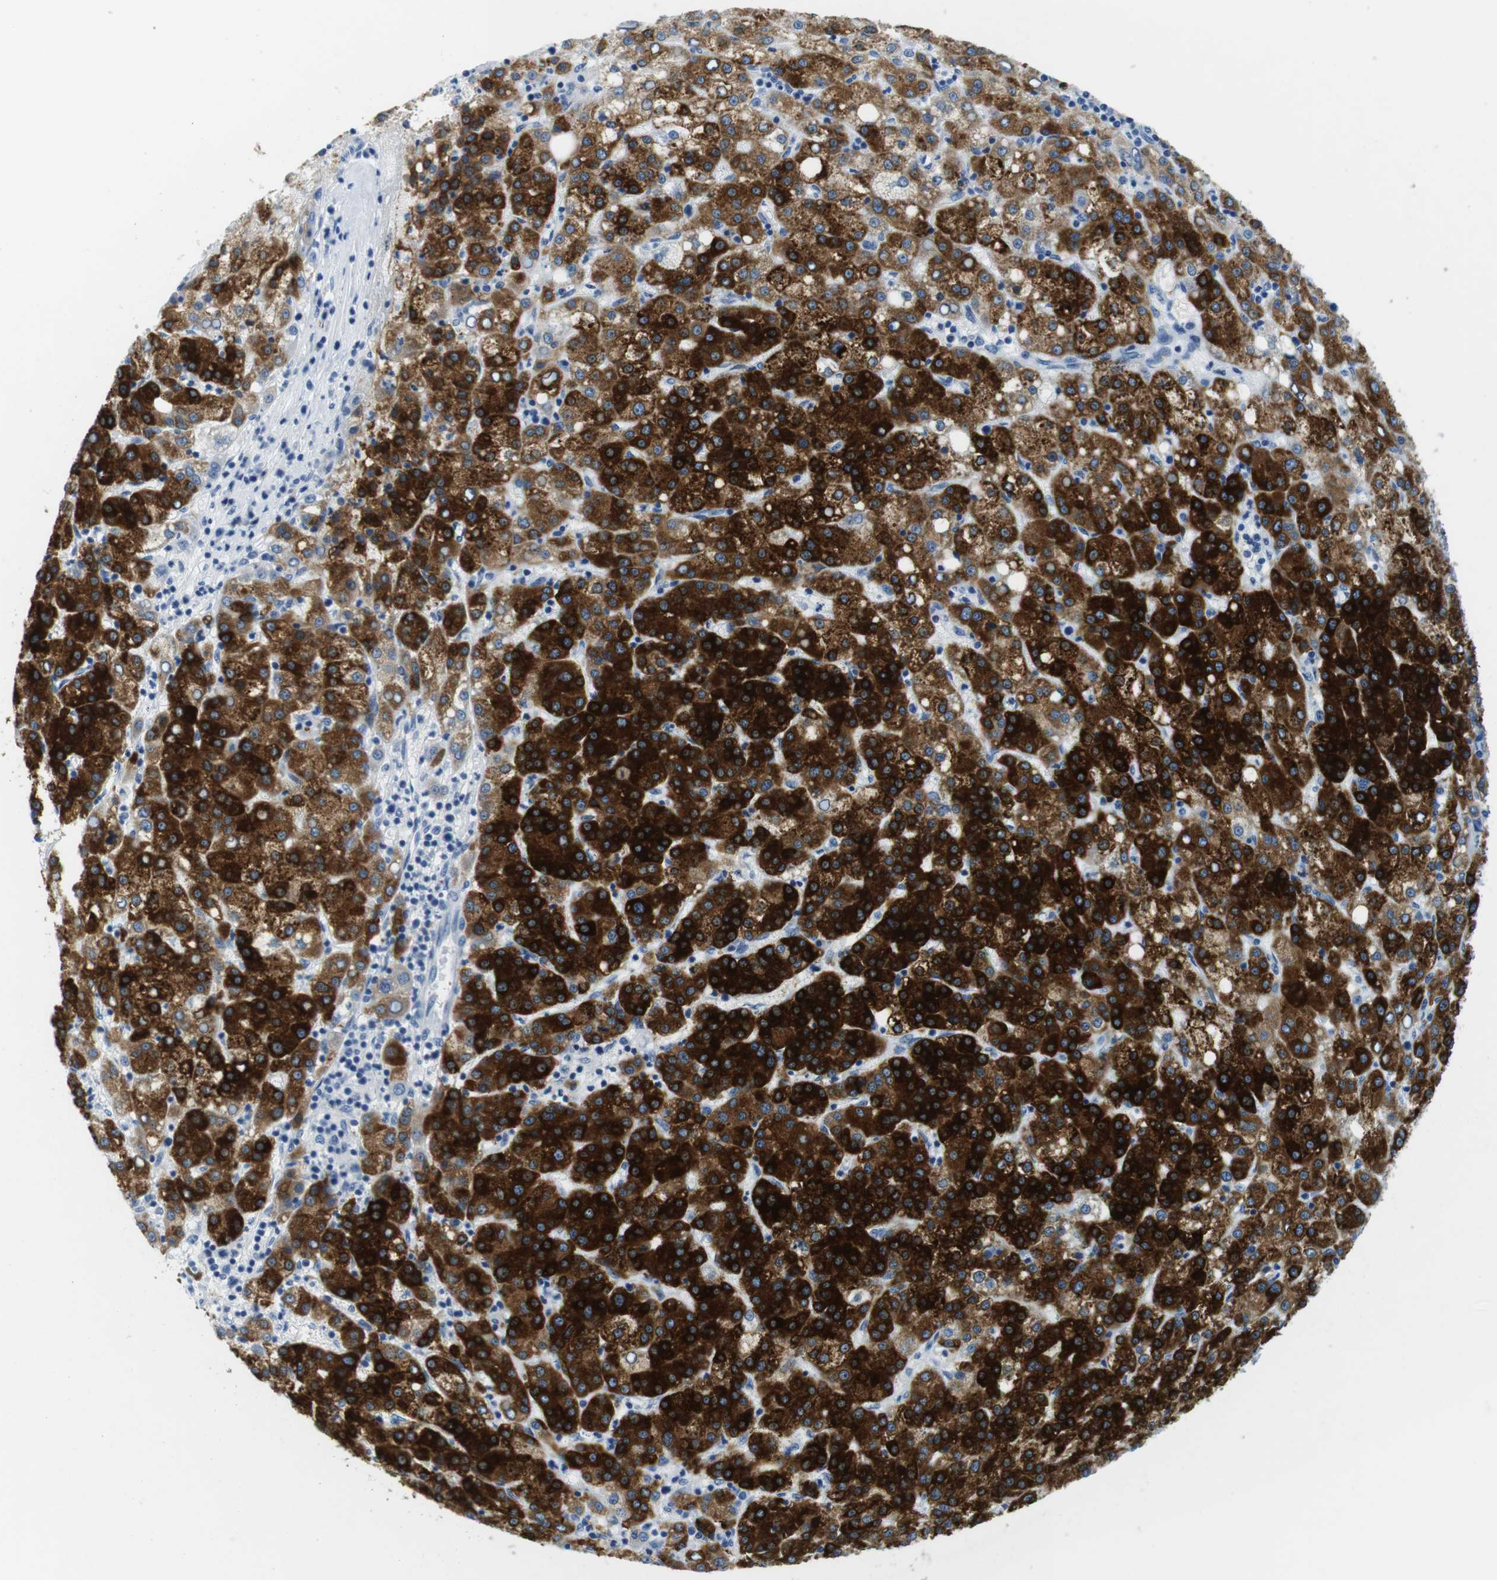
{"staining": {"intensity": "strong", "quantity": ">75%", "location": "cytoplasmic/membranous"}, "tissue": "liver cancer", "cell_type": "Tumor cells", "image_type": "cancer", "snomed": [{"axis": "morphology", "description": "Carcinoma, Hepatocellular, NOS"}, {"axis": "topography", "description": "Liver"}], "caption": "A histopathology image showing strong cytoplasmic/membranous positivity in about >75% of tumor cells in liver cancer (hepatocellular carcinoma), as visualized by brown immunohistochemical staining.", "gene": "CYP2C9", "patient": {"sex": "female", "age": 58}}